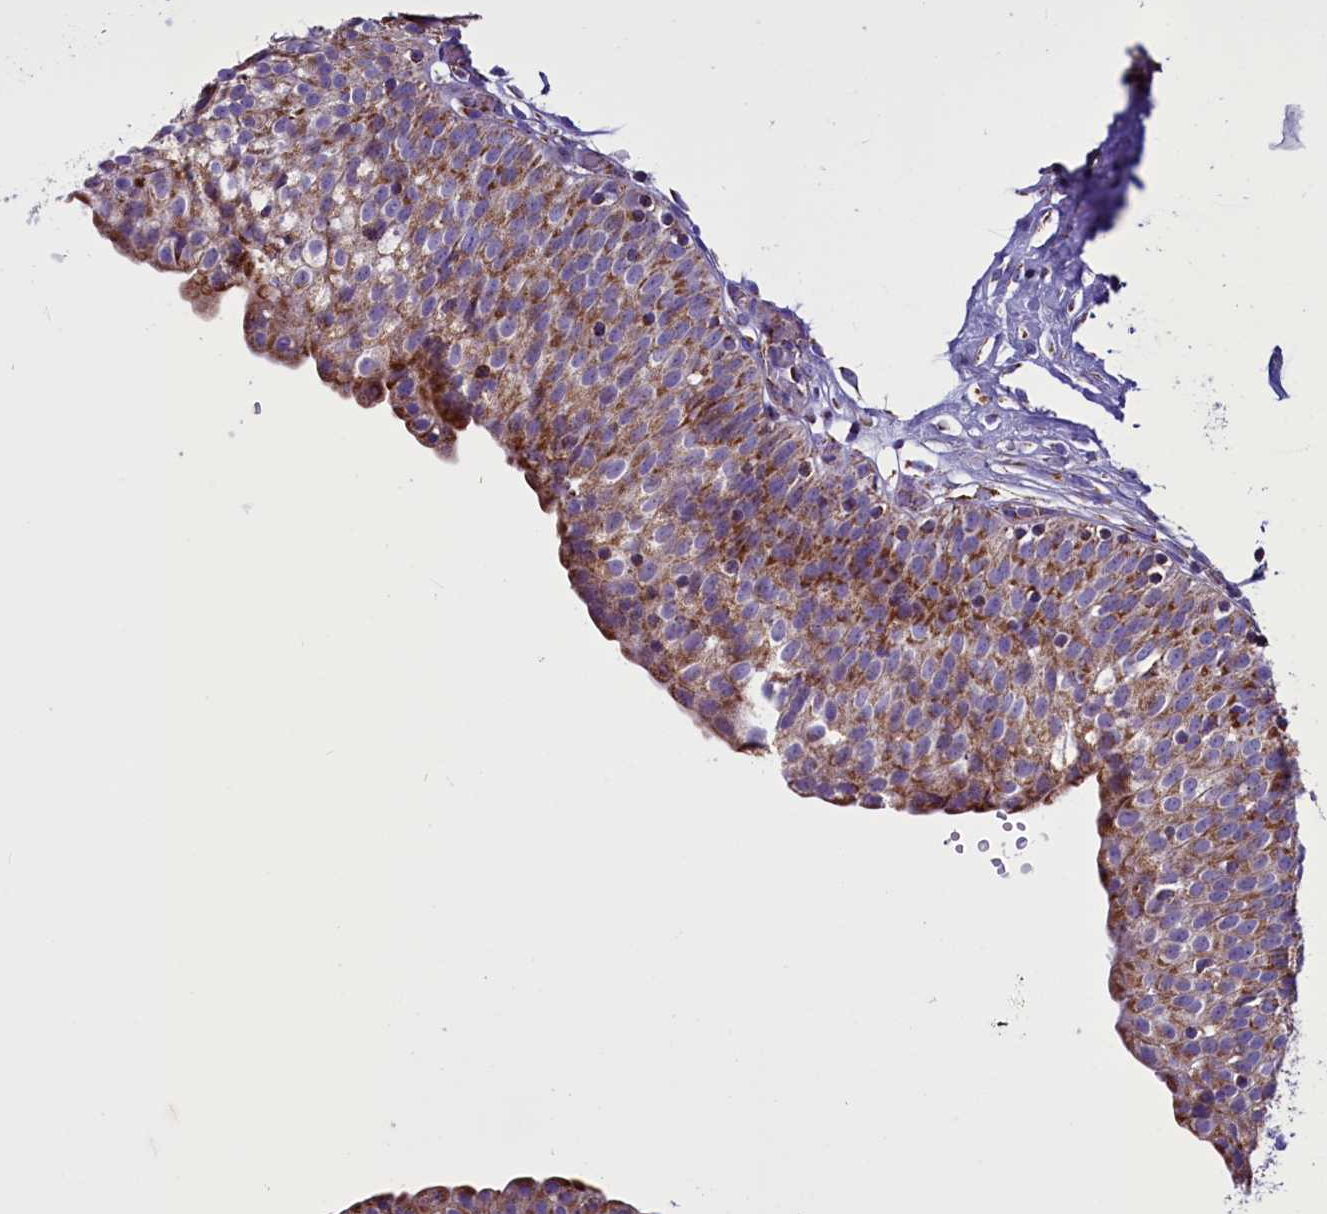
{"staining": {"intensity": "moderate", "quantity": ">75%", "location": "cytoplasmic/membranous"}, "tissue": "urinary bladder", "cell_type": "Urothelial cells", "image_type": "normal", "snomed": [{"axis": "morphology", "description": "Normal tissue, NOS"}, {"axis": "topography", "description": "Urinary bladder"}], "caption": "About >75% of urothelial cells in unremarkable human urinary bladder show moderate cytoplasmic/membranous protein positivity as visualized by brown immunohistochemical staining.", "gene": "ICA1L", "patient": {"sex": "male", "age": 55}}